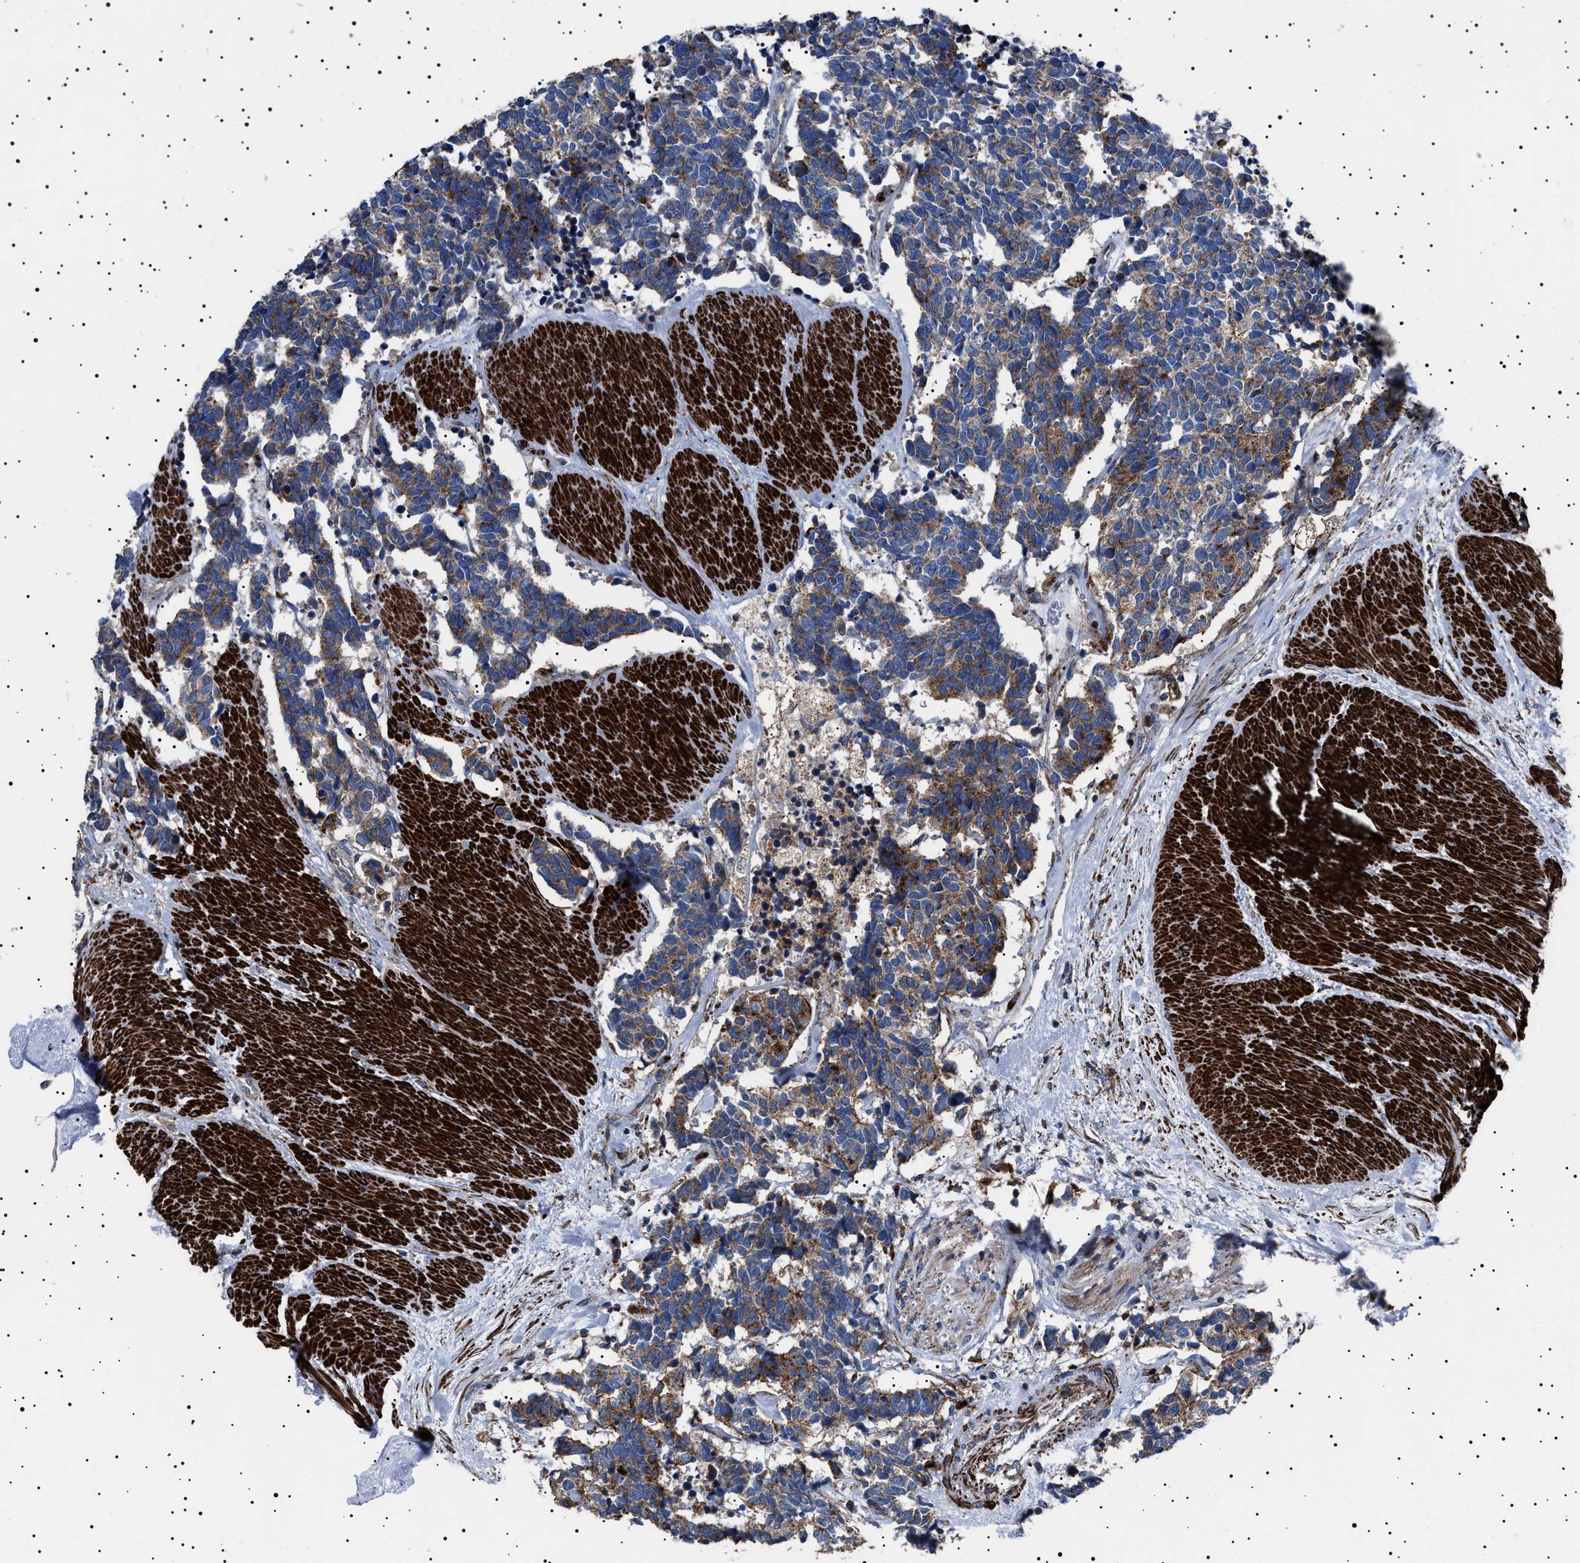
{"staining": {"intensity": "moderate", "quantity": ">75%", "location": "cytoplasmic/membranous"}, "tissue": "carcinoid", "cell_type": "Tumor cells", "image_type": "cancer", "snomed": [{"axis": "morphology", "description": "Carcinoma, NOS"}, {"axis": "morphology", "description": "Carcinoid, malignant, NOS"}, {"axis": "topography", "description": "Urinary bladder"}], "caption": "Tumor cells show medium levels of moderate cytoplasmic/membranous positivity in about >75% of cells in carcinoid. (brown staining indicates protein expression, while blue staining denotes nuclei).", "gene": "NEU1", "patient": {"sex": "male", "age": 57}}